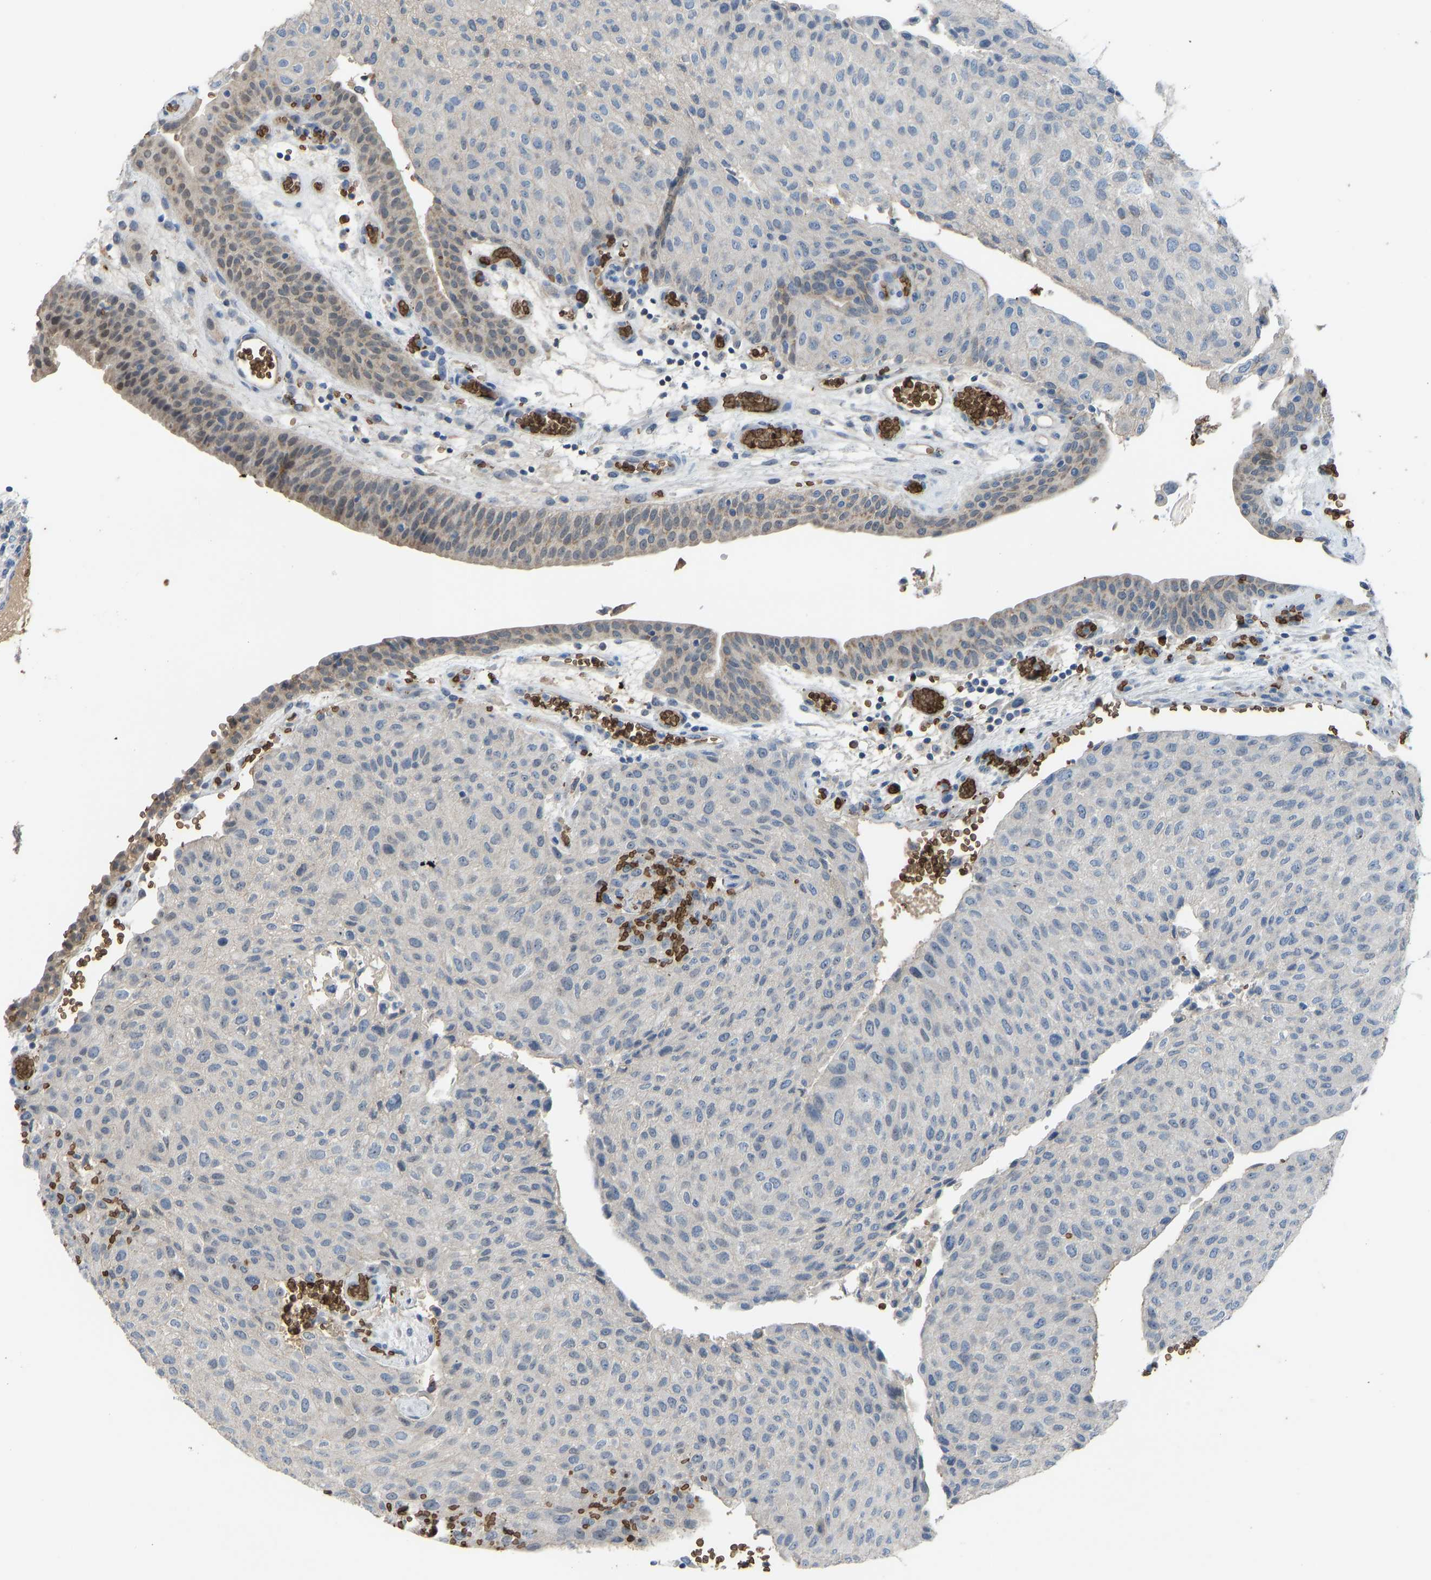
{"staining": {"intensity": "negative", "quantity": "none", "location": "none"}, "tissue": "urothelial cancer", "cell_type": "Tumor cells", "image_type": "cancer", "snomed": [{"axis": "morphology", "description": "Urothelial carcinoma, Low grade"}, {"axis": "morphology", "description": "Urothelial carcinoma, High grade"}, {"axis": "topography", "description": "Urinary bladder"}], "caption": "Histopathology image shows no significant protein positivity in tumor cells of urothelial cancer.", "gene": "PIGS", "patient": {"sex": "male", "age": 35}}